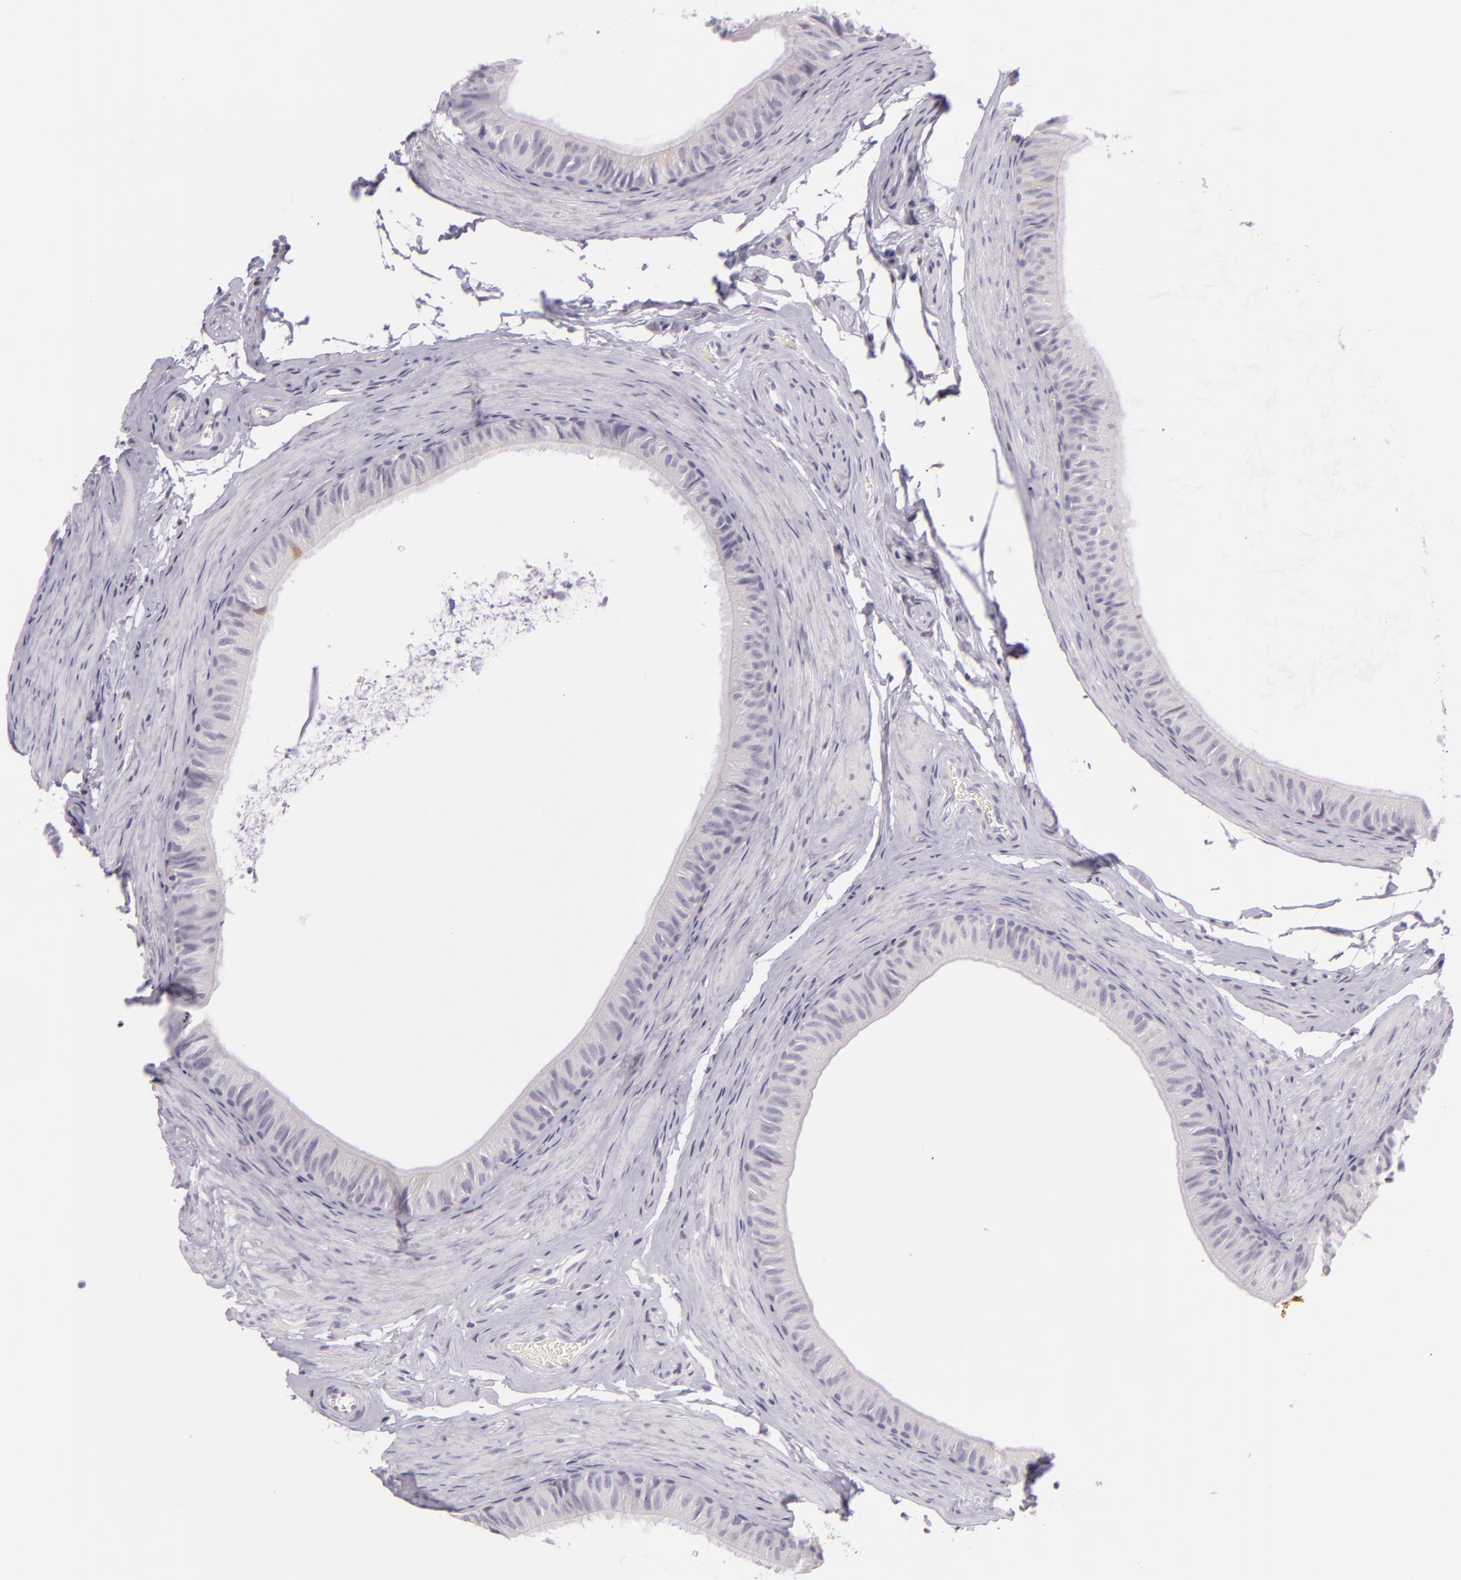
{"staining": {"intensity": "negative", "quantity": "none", "location": "none"}, "tissue": "epididymis", "cell_type": "Glandular cells", "image_type": "normal", "snomed": [{"axis": "morphology", "description": "Normal tissue, NOS"}, {"axis": "topography", "description": "Testis"}, {"axis": "topography", "description": "Epididymis"}], "caption": "IHC of normal epididymis reveals no expression in glandular cells.", "gene": "CBS", "patient": {"sex": "male", "age": 36}}